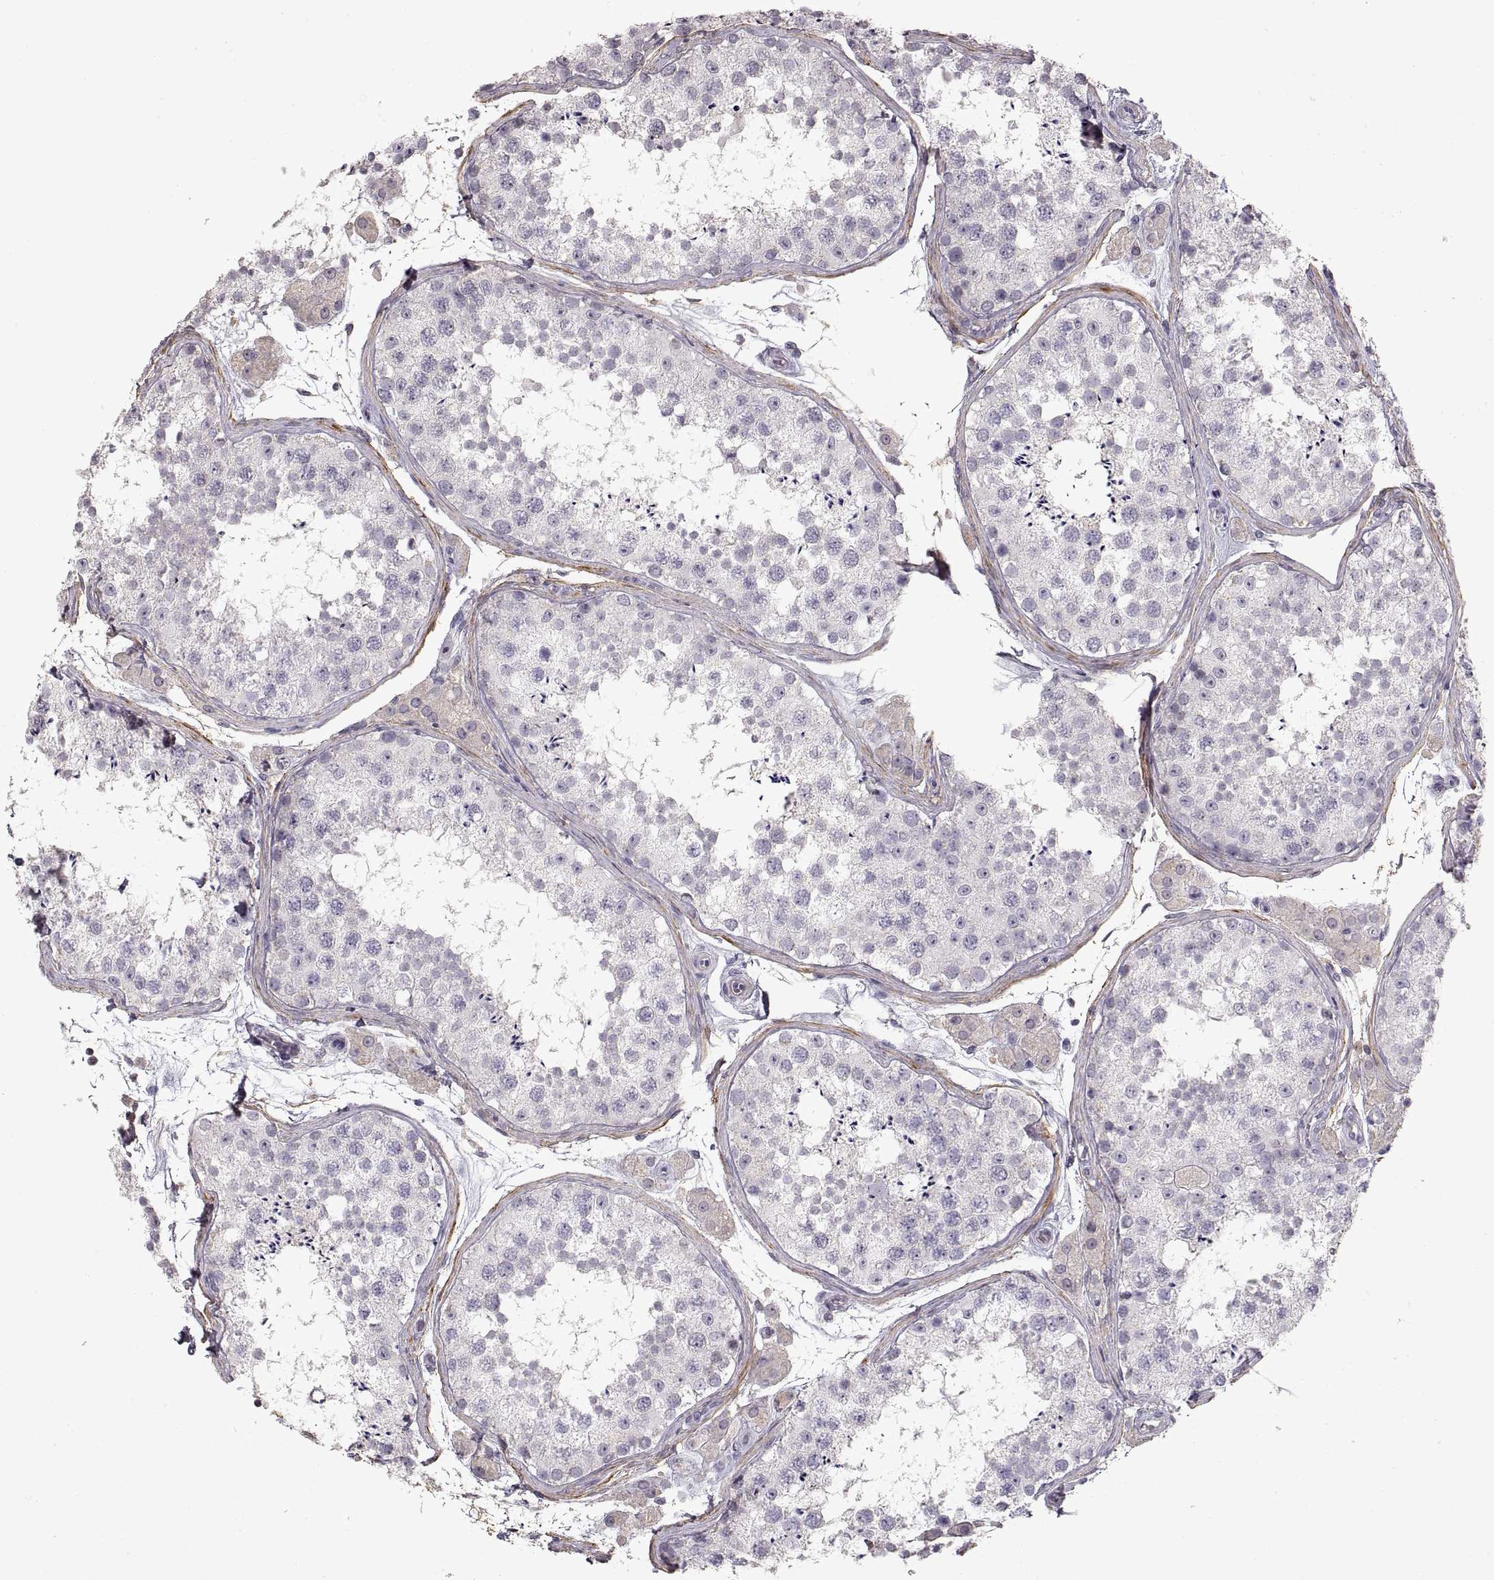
{"staining": {"intensity": "negative", "quantity": "none", "location": "none"}, "tissue": "testis", "cell_type": "Cells in seminiferous ducts", "image_type": "normal", "snomed": [{"axis": "morphology", "description": "Normal tissue, NOS"}, {"axis": "topography", "description": "Testis"}], "caption": "Immunohistochemistry (IHC) image of normal testis: testis stained with DAB (3,3'-diaminobenzidine) demonstrates no significant protein staining in cells in seminiferous ducts.", "gene": "ADAM11", "patient": {"sex": "male", "age": 41}}